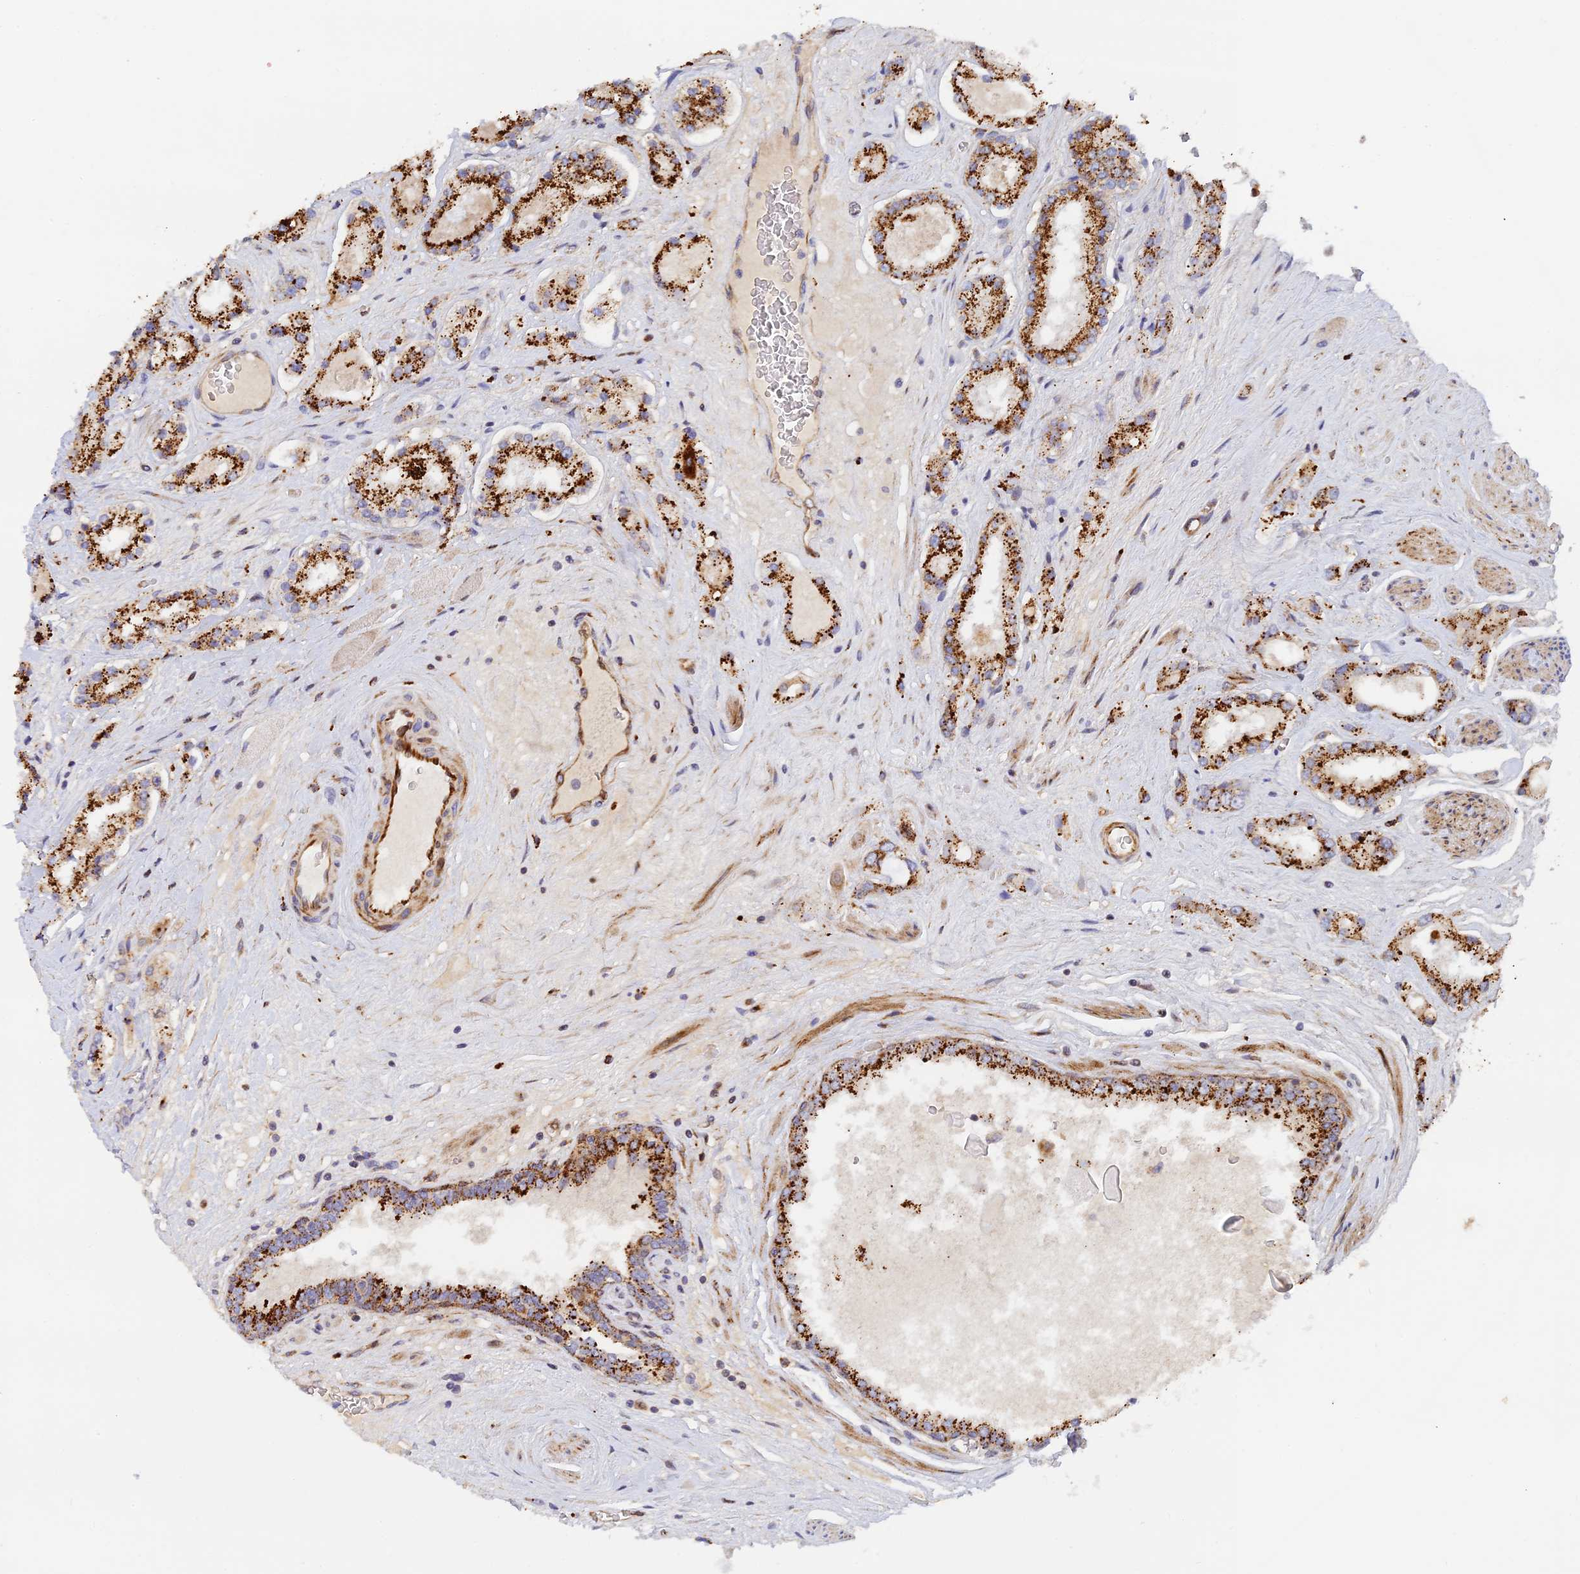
{"staining": {"intensity": "strong", "quantity": "25%-75%", "location": "cytoplasmic/membranous"}, "tissue": "prostate cancer", "cell_type": "Tumor cells", "image_type": "cancer", "snomed": [{"axis": "morphology", "description": "Adenocarcinoma, High grade"}, {"axis": "topography", "description": "Prostate"}], "caption": "Immunohistochemical staining of adenocarcinoma (high-grade) (prostate) exhibits strong cytoplasmic/membranous protein positivity in approximately 25%-75% of tumor cells. (DAB = brown stain, brightfield microscopy at high magnification).", "gene": "PPP2R3C", "patient": {"sex": "male", "age": 67}}